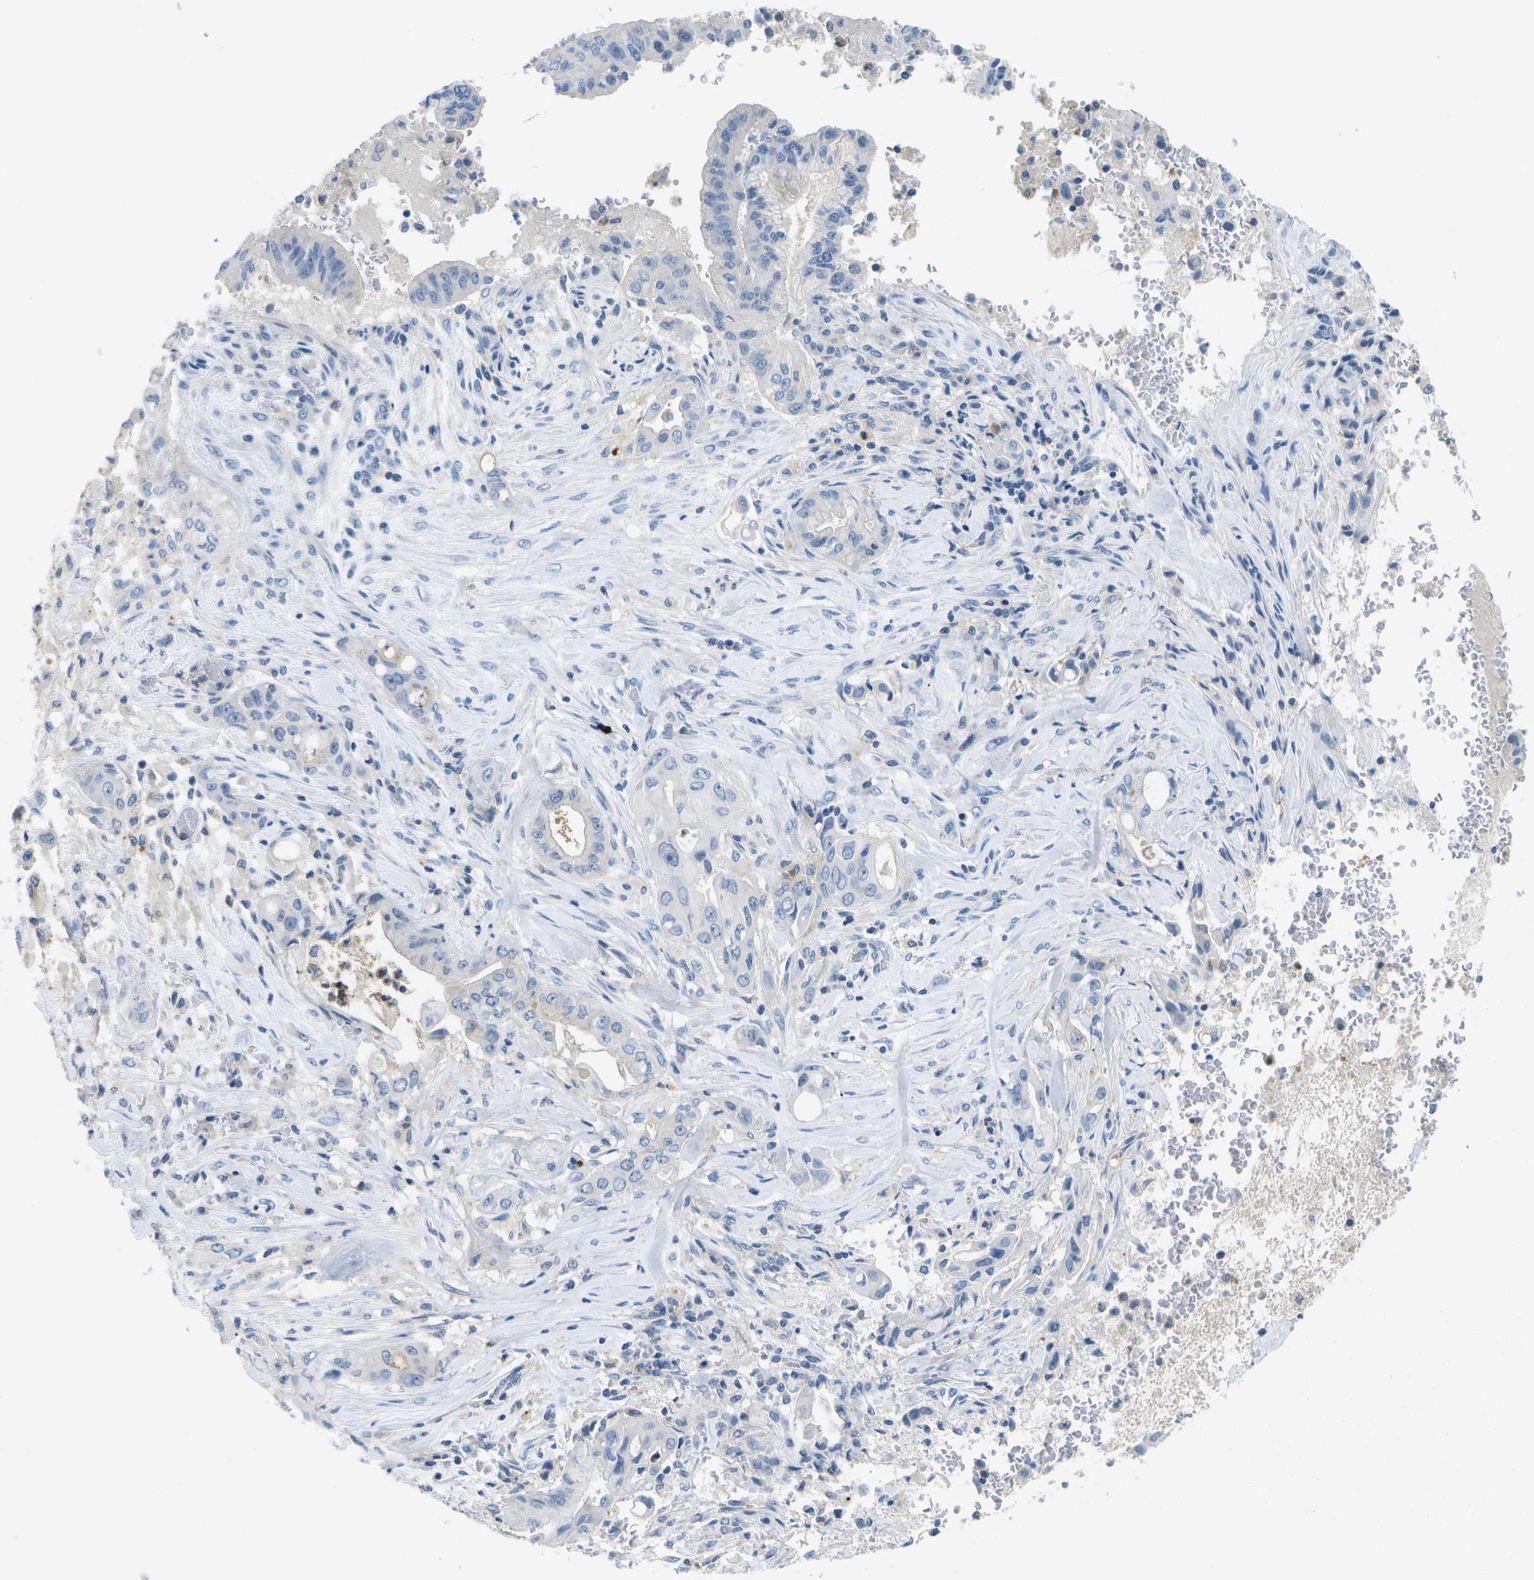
{"staining": {"intensity": "negative", "quantity": "none", "location": "none"}, "tissue": "pancreatic cancer", "cell_type": "Tumor cells", "image_type": "cancer", "snomed": [{"axis": "morphology", "description": "Adenocarcinoma, NOS"}, {"axis": "topography", "description": "Pancreas"}], "caption": "Protein analysis of pancreatic cancer (adenocarcinoma) shows no significant staining in tumor cells. (DAB immunohistochemistry (IHC) visualized using brightfield microscopy, high magnification).", "gene": "LIPG", "patient": {"sex": "female", "age": 73}}